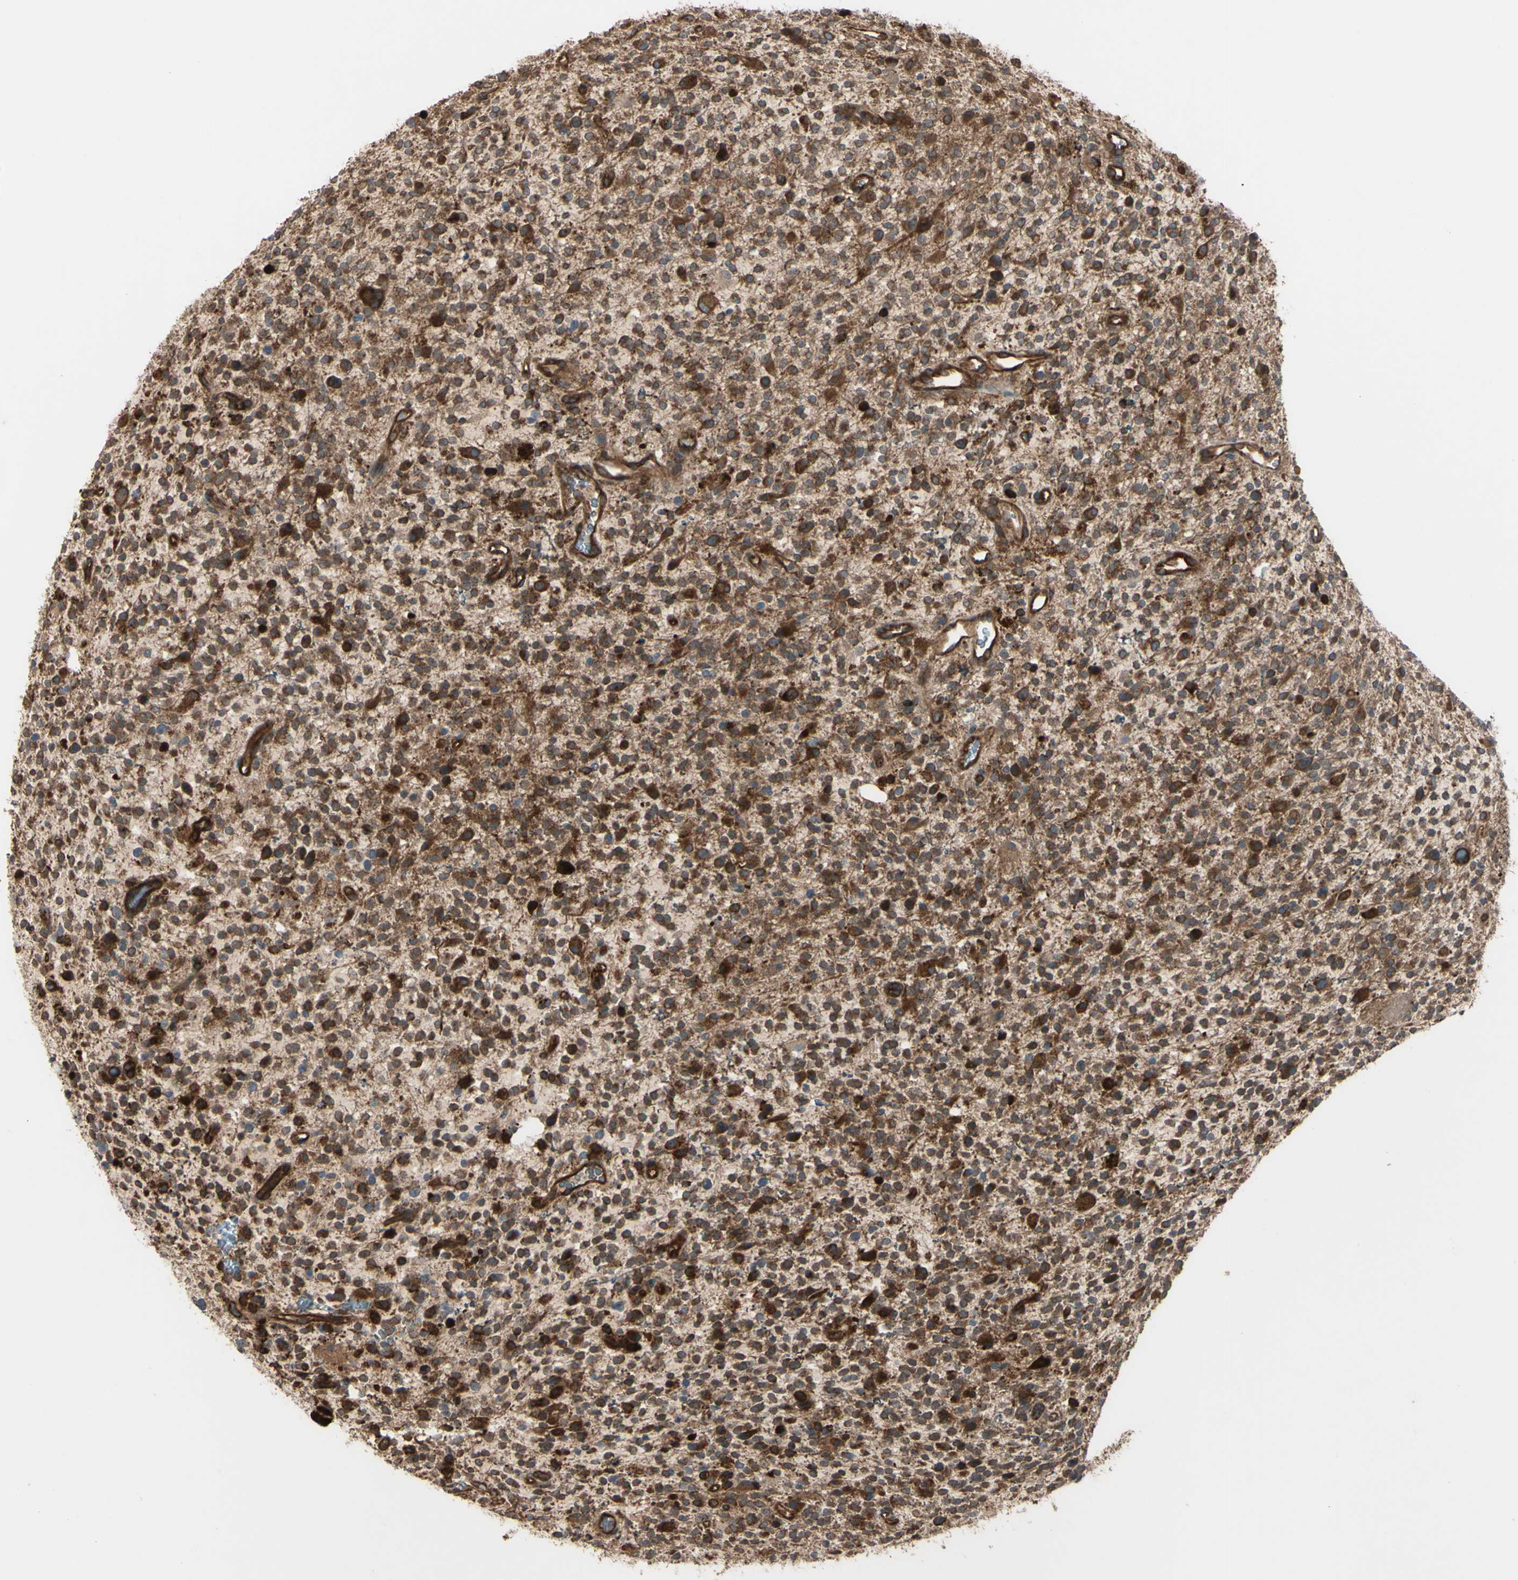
{"staining": {"intensity": "strong", "quantity": ">75%", "location": "cytoplasmic/membranous"}, "tissue": "glioma", "cell_type": "Tumor cells", "image_type": "cancer", "snomed": [{"axis": "morphology", "description": "Glioma, malignant, High grade"}, {"axis": "topography", "description": "Brain"}], "caption": "The immunohistochemical stain highlights strong cytoplasmic/membranous positivity in tumor cells of glioma tissue.", "gene": "PTPN12", "patient": {"sex": "male", "age": 48}}